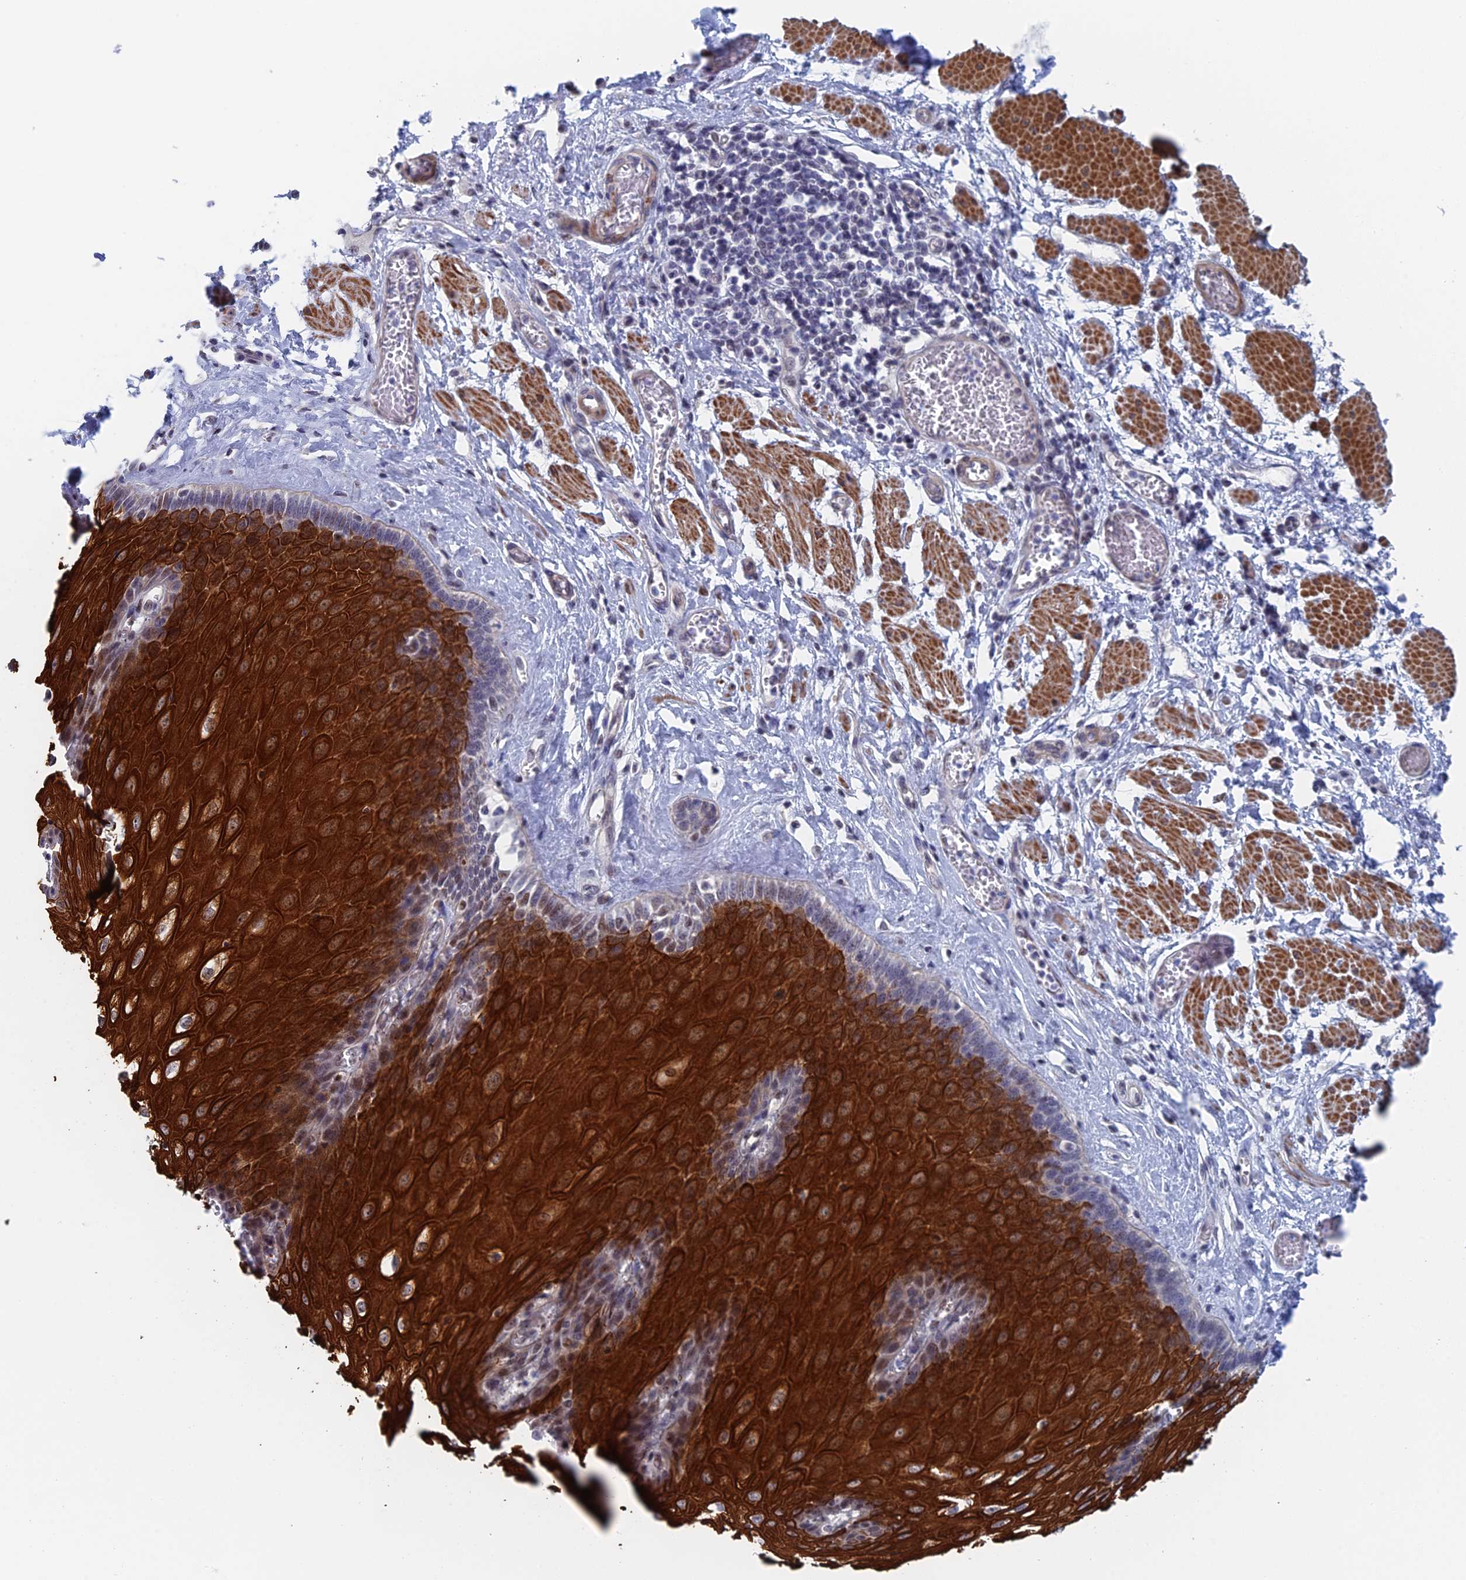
{"staining": {"intensity": "strong", "quantity": ">75%", "location": "cytoplasmic/membranous"}, "tissue": "esophagus", "cell_type": "Squamous epithelial cells", "image_type": "normal", "snomed": [{"axis": "morphology", "description": "Normal tissue, NOS"}, {"axis": "topography", "description": "Esophagus"}], "caption": "Immunohistochemical staining of normal human esophagus exhibits high levels of strong cytoplasmic/membranous staining in approximately >75% of squamous epithelial cells.", "gene": "GMNC", "patient": {"sex": "male", "age": 60}}